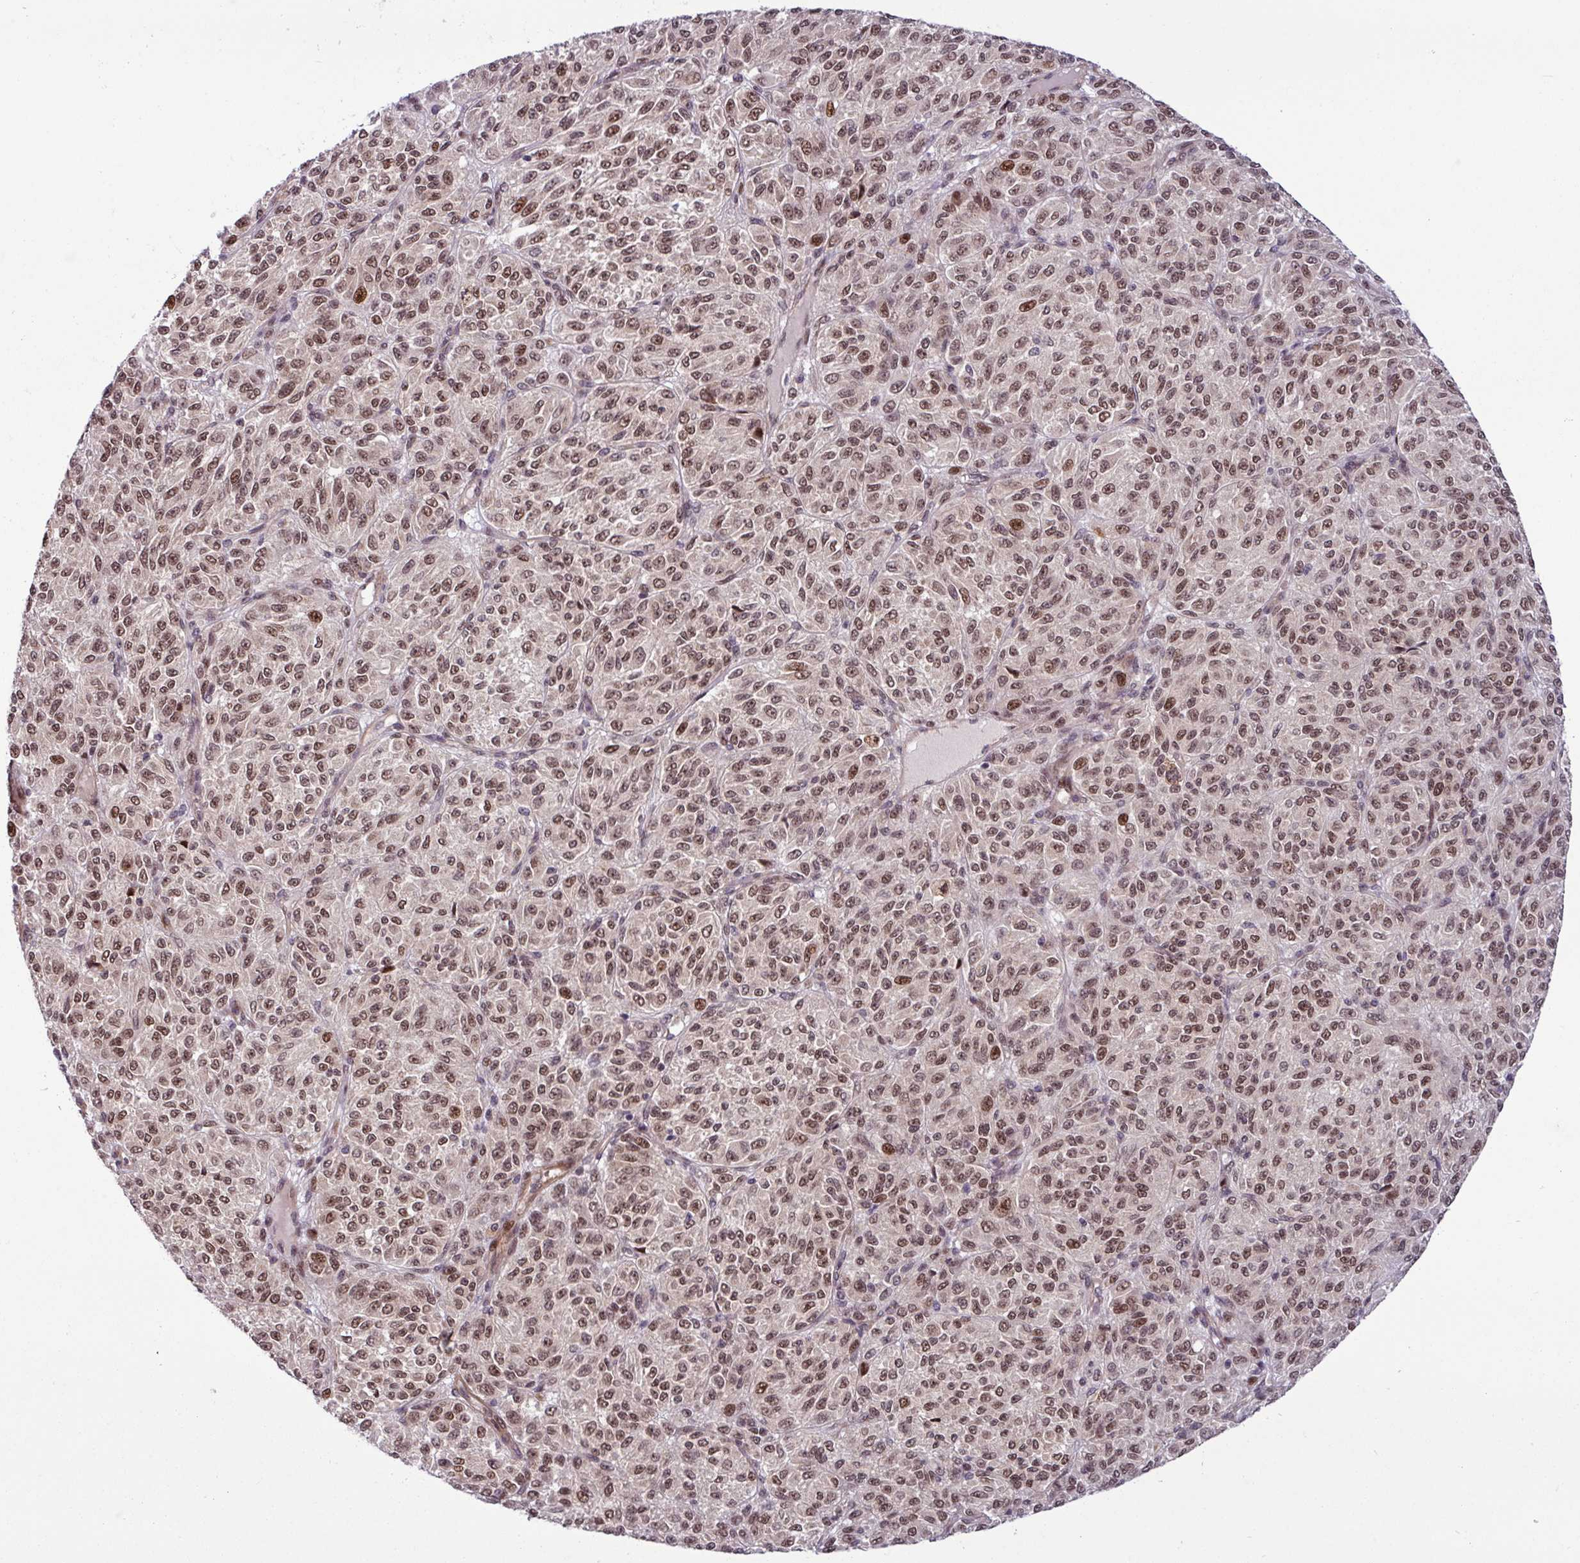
{"staining": {"intensity": "moderate", "quantity": ">75%", "location": "nuclear"}, "tissue": "melanoma", "cell_type": "Tumor cells", "image_type": "cancer", "snomed": [{"axis": "morphology", "description": "Malignant melanoma, Metastatic site"}, {"axis": "topography", "description": "Brain"}], "caption": "This is an image of immunohistochemistry staining of melanoma, which shows moderate staining in the nuclear of tumor cells.", "gene": "C7orf50", "patient": {"sex": "female", "age": 56}}